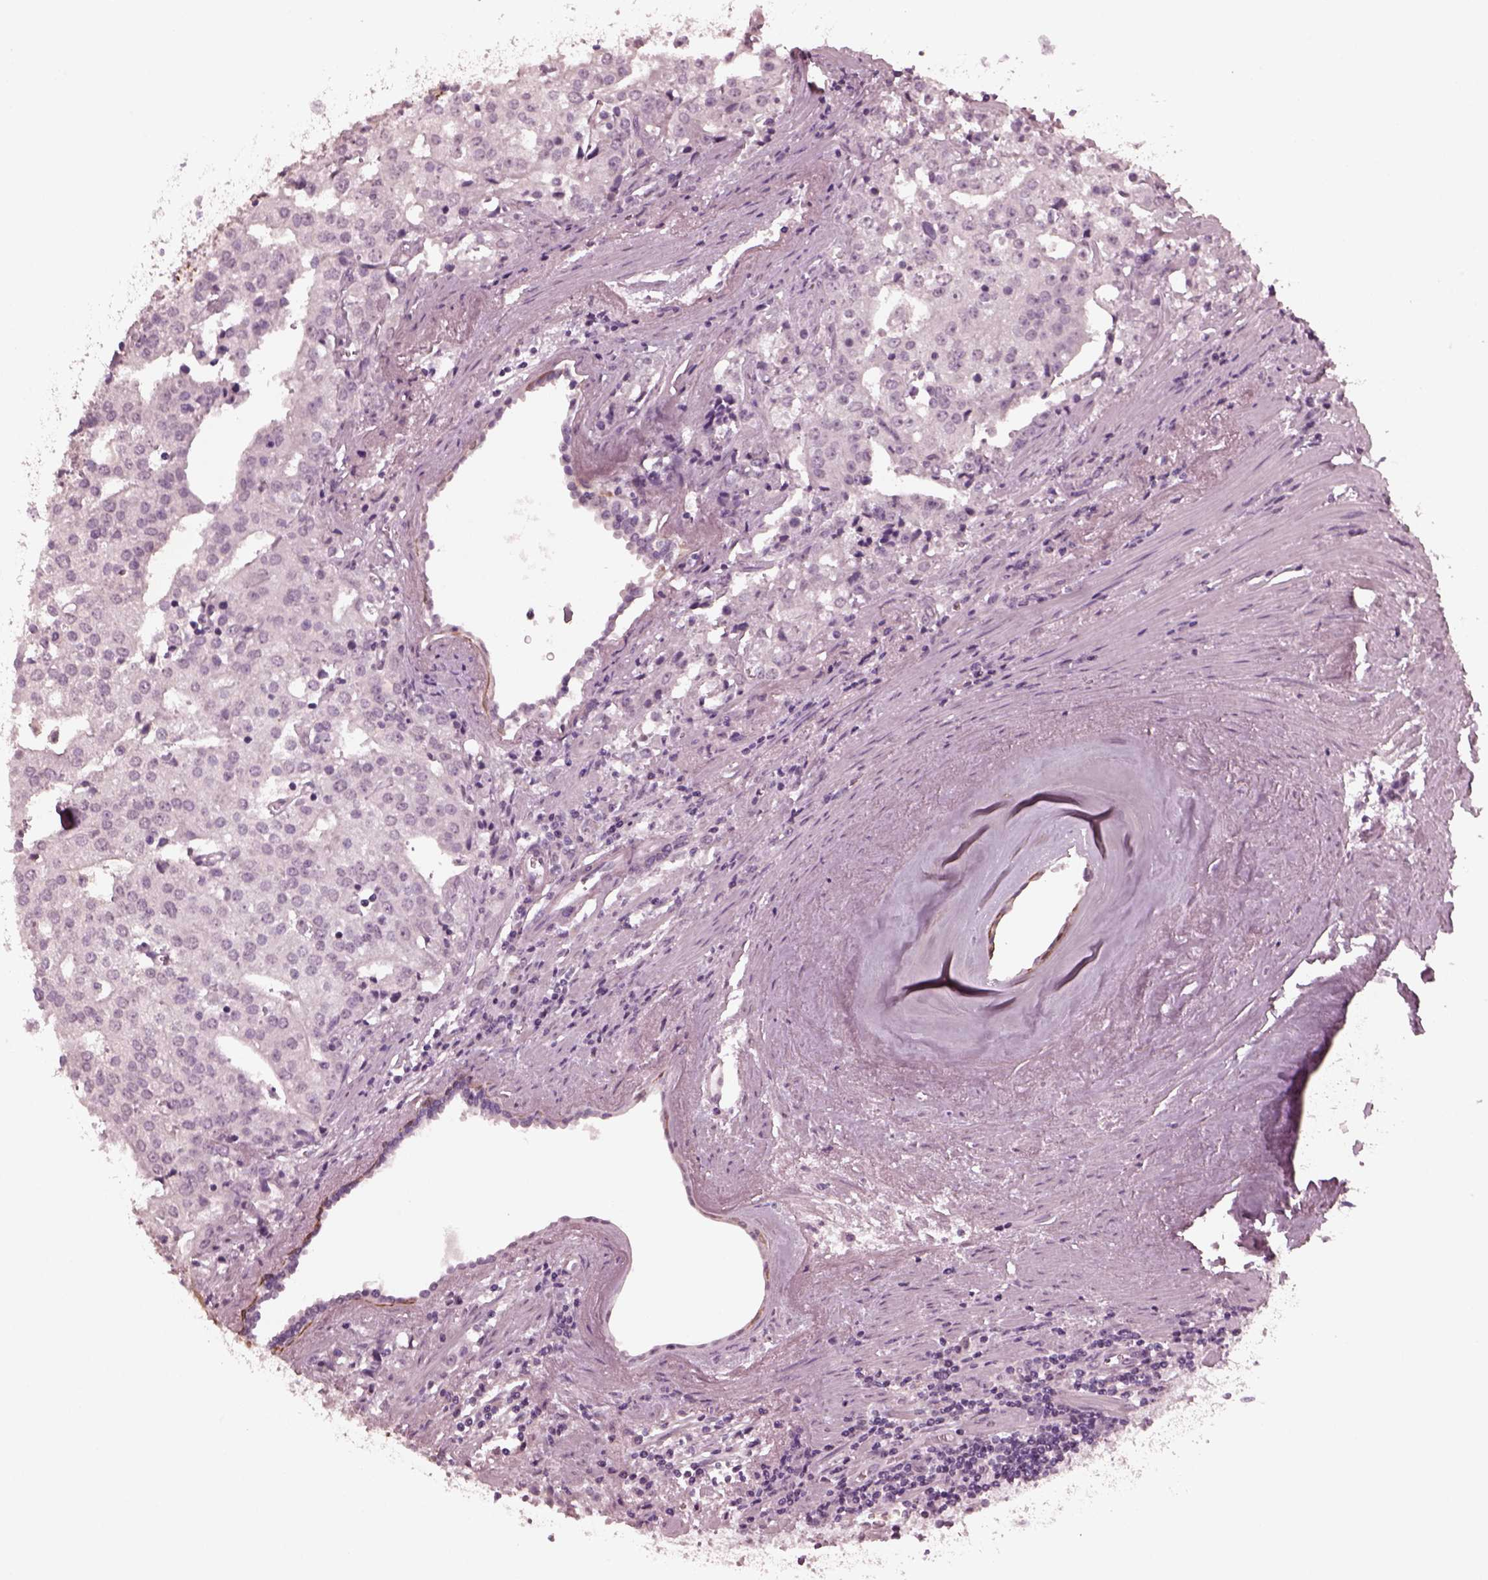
{"staining": {"intensity": "negative", "quantity": "none", "location": "none"}, "tissue": "prostate cancer", "cell_type": "Tumor cells", "image_type": "cancer", "snomed": [{"axis": "morphology", "description": "Adenocarcinoma, High grade"}, {"axis": "topography", "description": "Prostate"}], "caption": "Immunohistochemistry (IHC) of human prostate cancer (high-grade adenocarcinoma) demonstrates no staining in tumor cells.", "gene": "KRT79", "patient": {"sex": "male", "age": 68}}